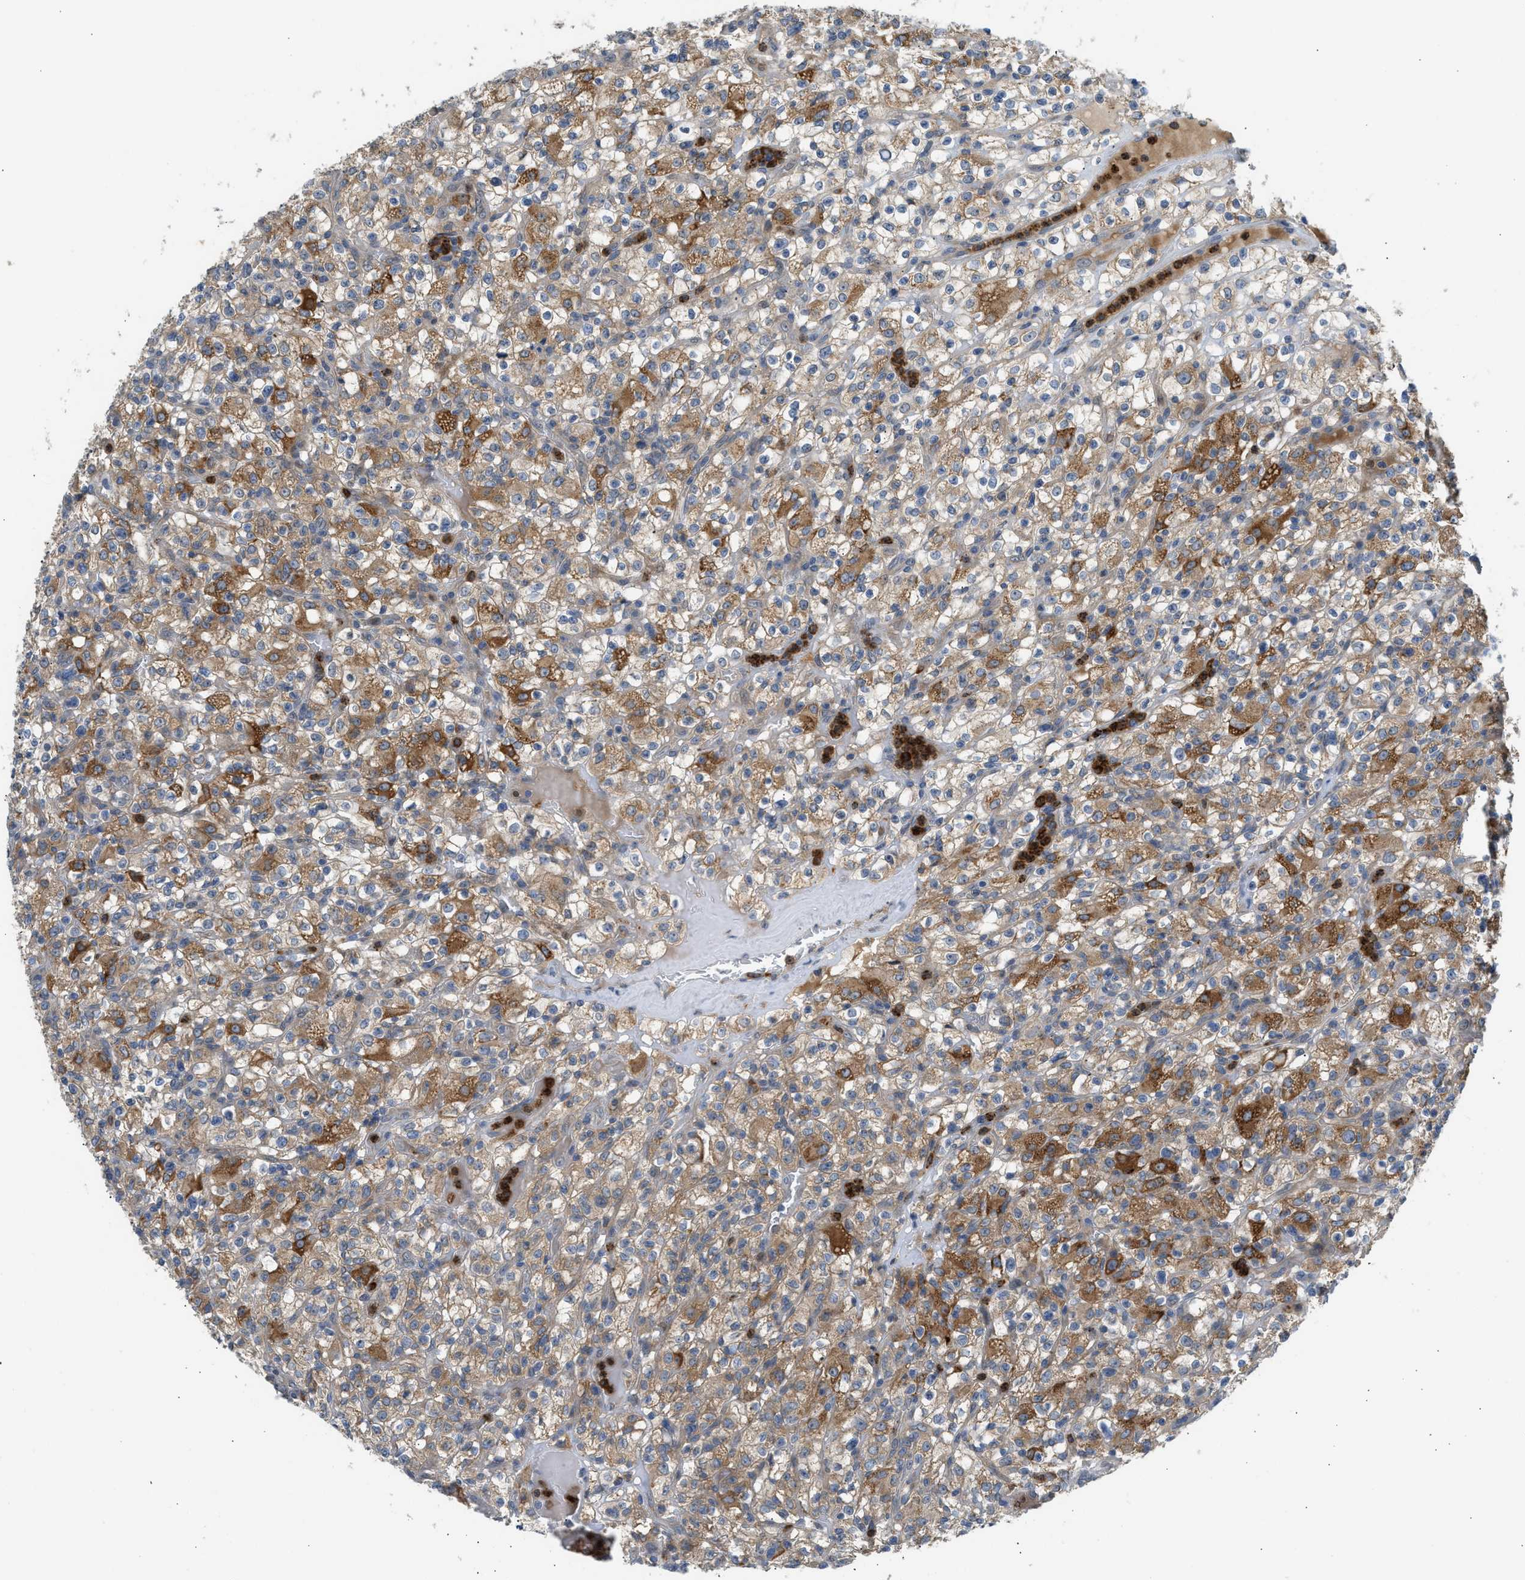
{"staining": {"intensity": "moderate", "quantity": ">75%", "location": "cytoplasmic/membranous"}, "tissue": "renal cancer", "cell_type": "Tumor cells", "image_type": "cancer", "snomed": [{"axis": "morphology", "description": "Normal tissue, NOS"}, {"axis": "morphology", "description": "Adenocarcinoma, NOS"}, {"axis": "topography", "description": "Kidney"}], "caption": "IHC of renal cancer demonstrates medium levels of moderate cytoplasmic/membranous expression in about >75% of tumor cells.", "gene": "RHBDF2", "patient": {"sex": "female", "age": 72}}